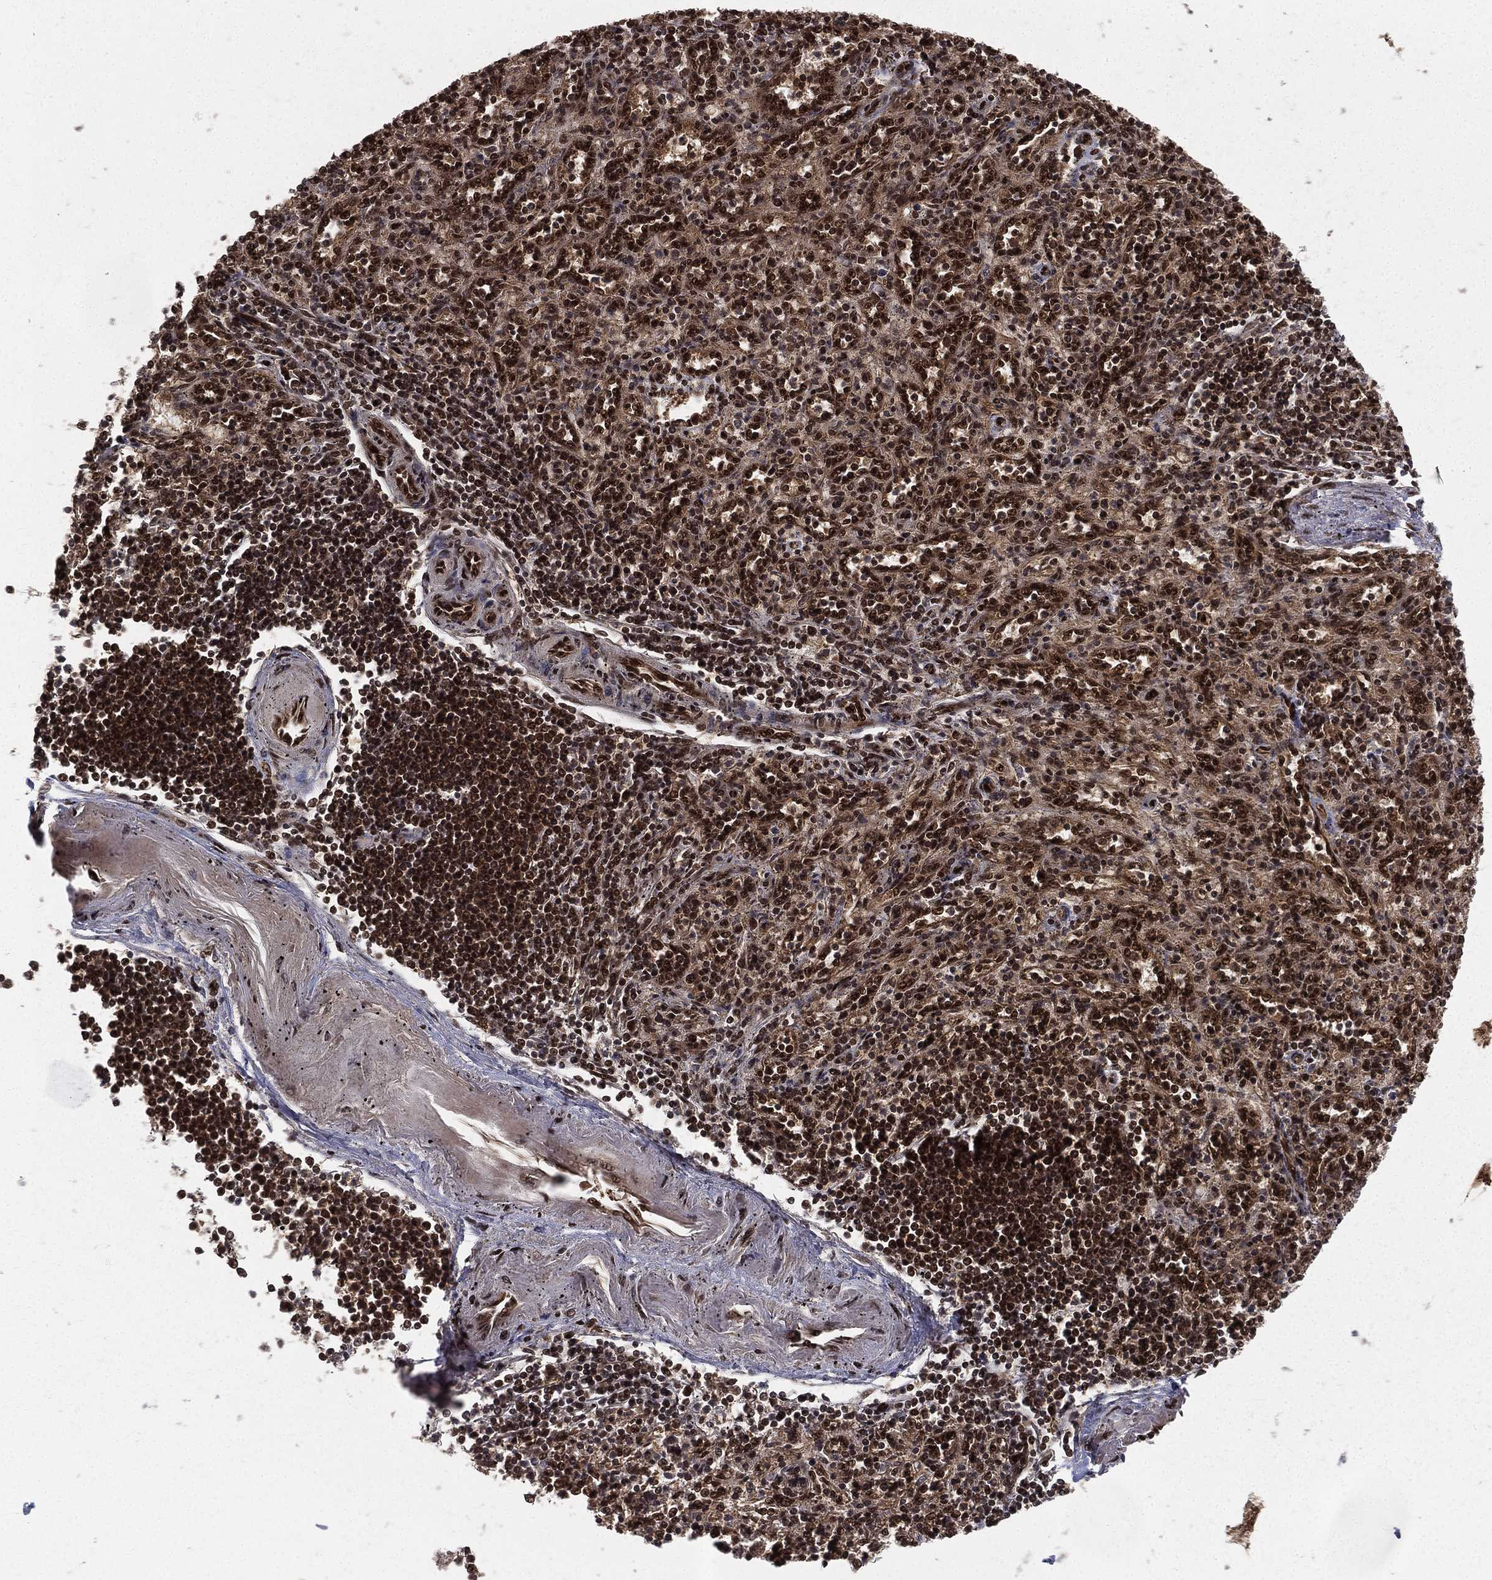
{"staining": {"intensity": "moderate", "quantity": ">75%", "location": "nuclear"}, "tissue": "spleen", "cell_type": "Cells in red pulp", "image_type": "normal", "snomed": [{"axis": "morphology", "description": "Normal tissue, NOS"}, {"axis": "topography", "description": "Spleen"}], "caption": "Spleen stained for a protein (brown) displays moderate nuclear positive positivity in approximately >75% of cells in red pulp.", "gene": "COPS4", "patient": {"sex": "male", "age": 69}}